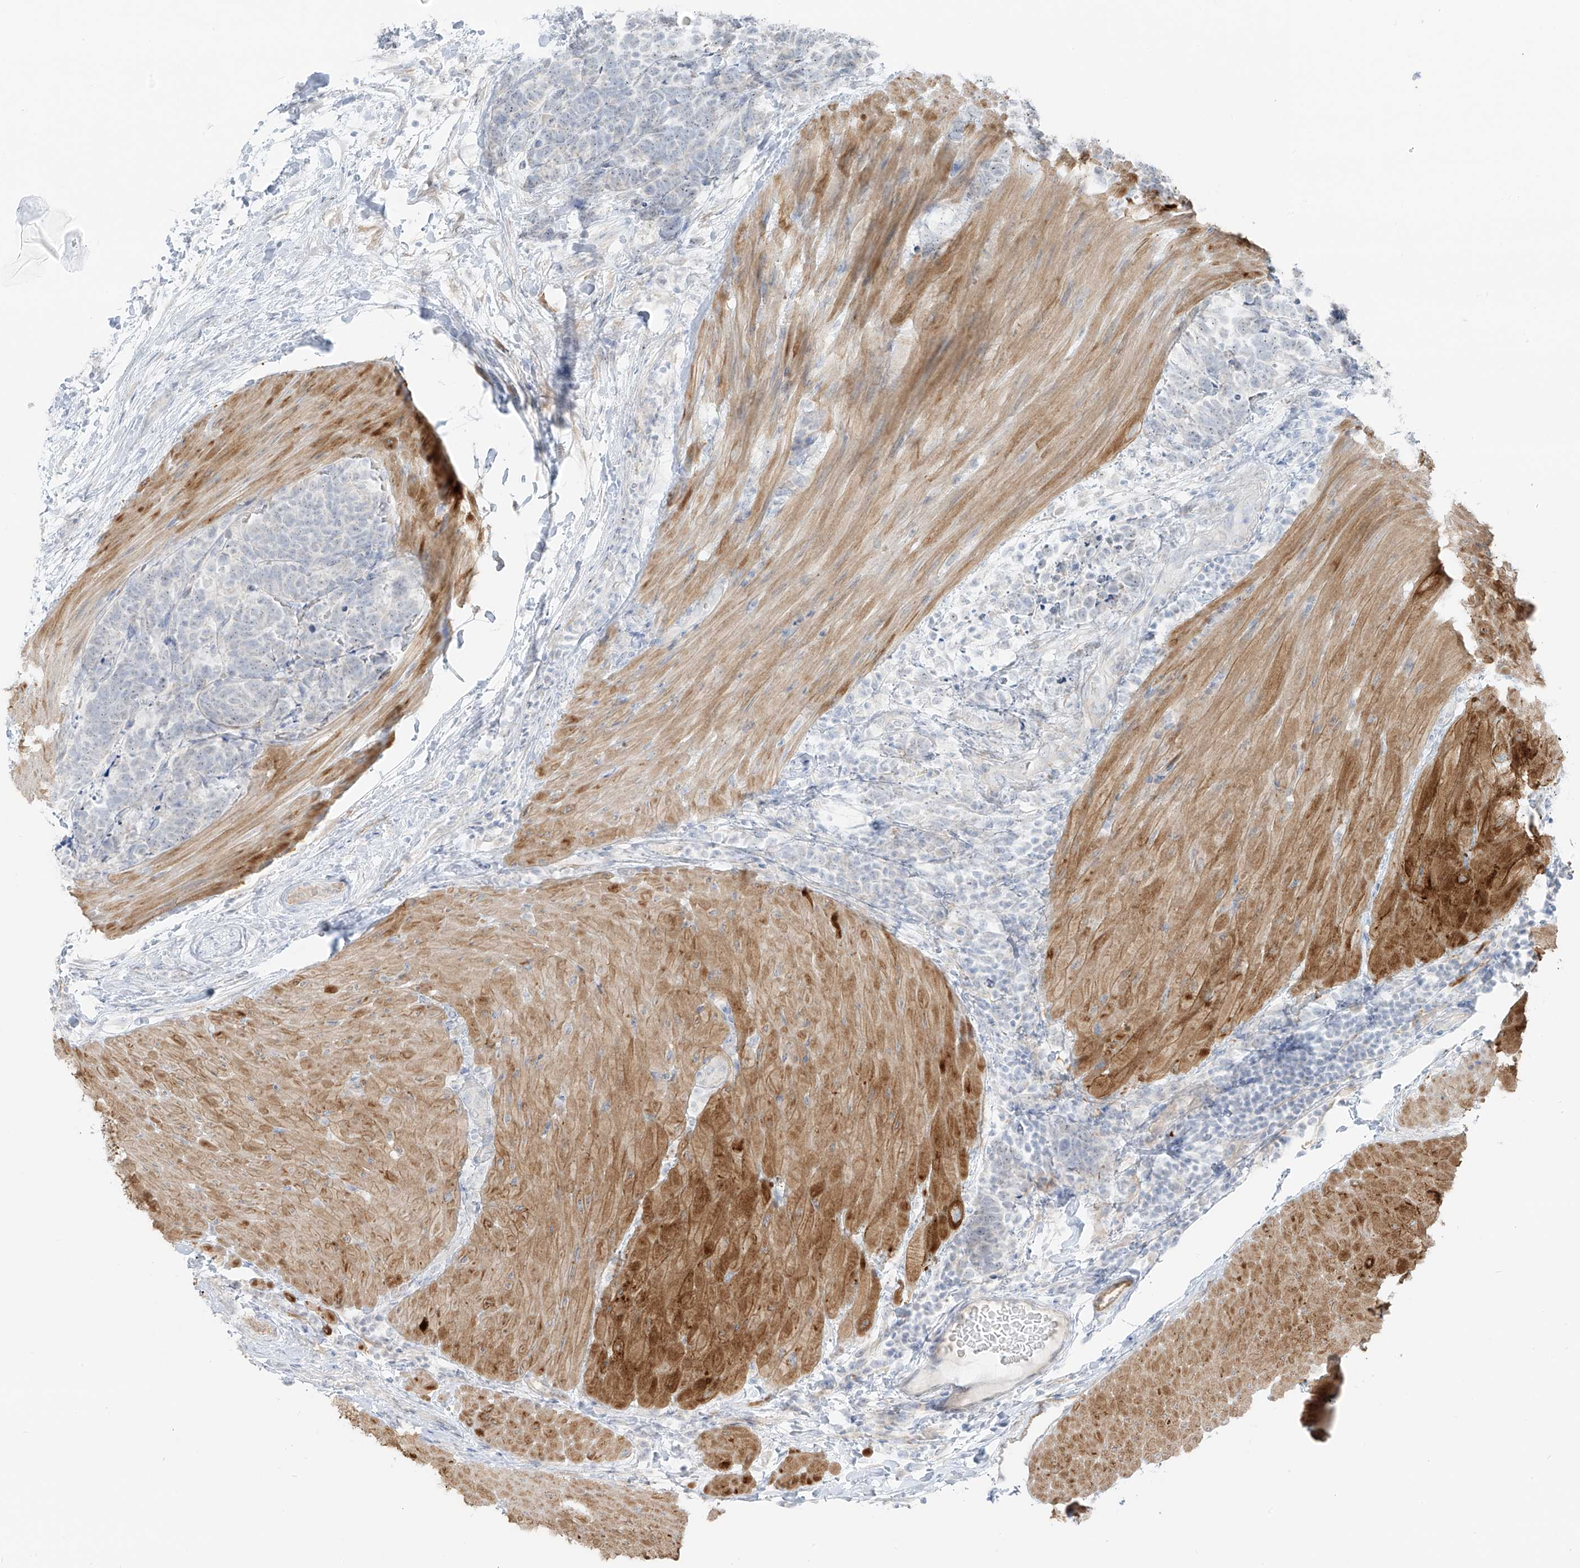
{"staining": {"intensity": "negative", "quantity": "none", "location": "none"}, "tissue": "carcinoid", "cell_type": "Tumor cells", "image_type": "cancer", "snomed": [{"axis": "morphology", "description": "Carcinoma, NOS"}, {"axis": "morphology", "description": "Carcinoid, malignant, NOS"}, {"axis": "topography", "description": "Urinary bladder"}], "caption": "Immunohistochemical staining of human carcinoid demonstrates no significant expression in tumor cells.", "gene": "C11orf87", "patient": {"sex": "male", "age": 57}}